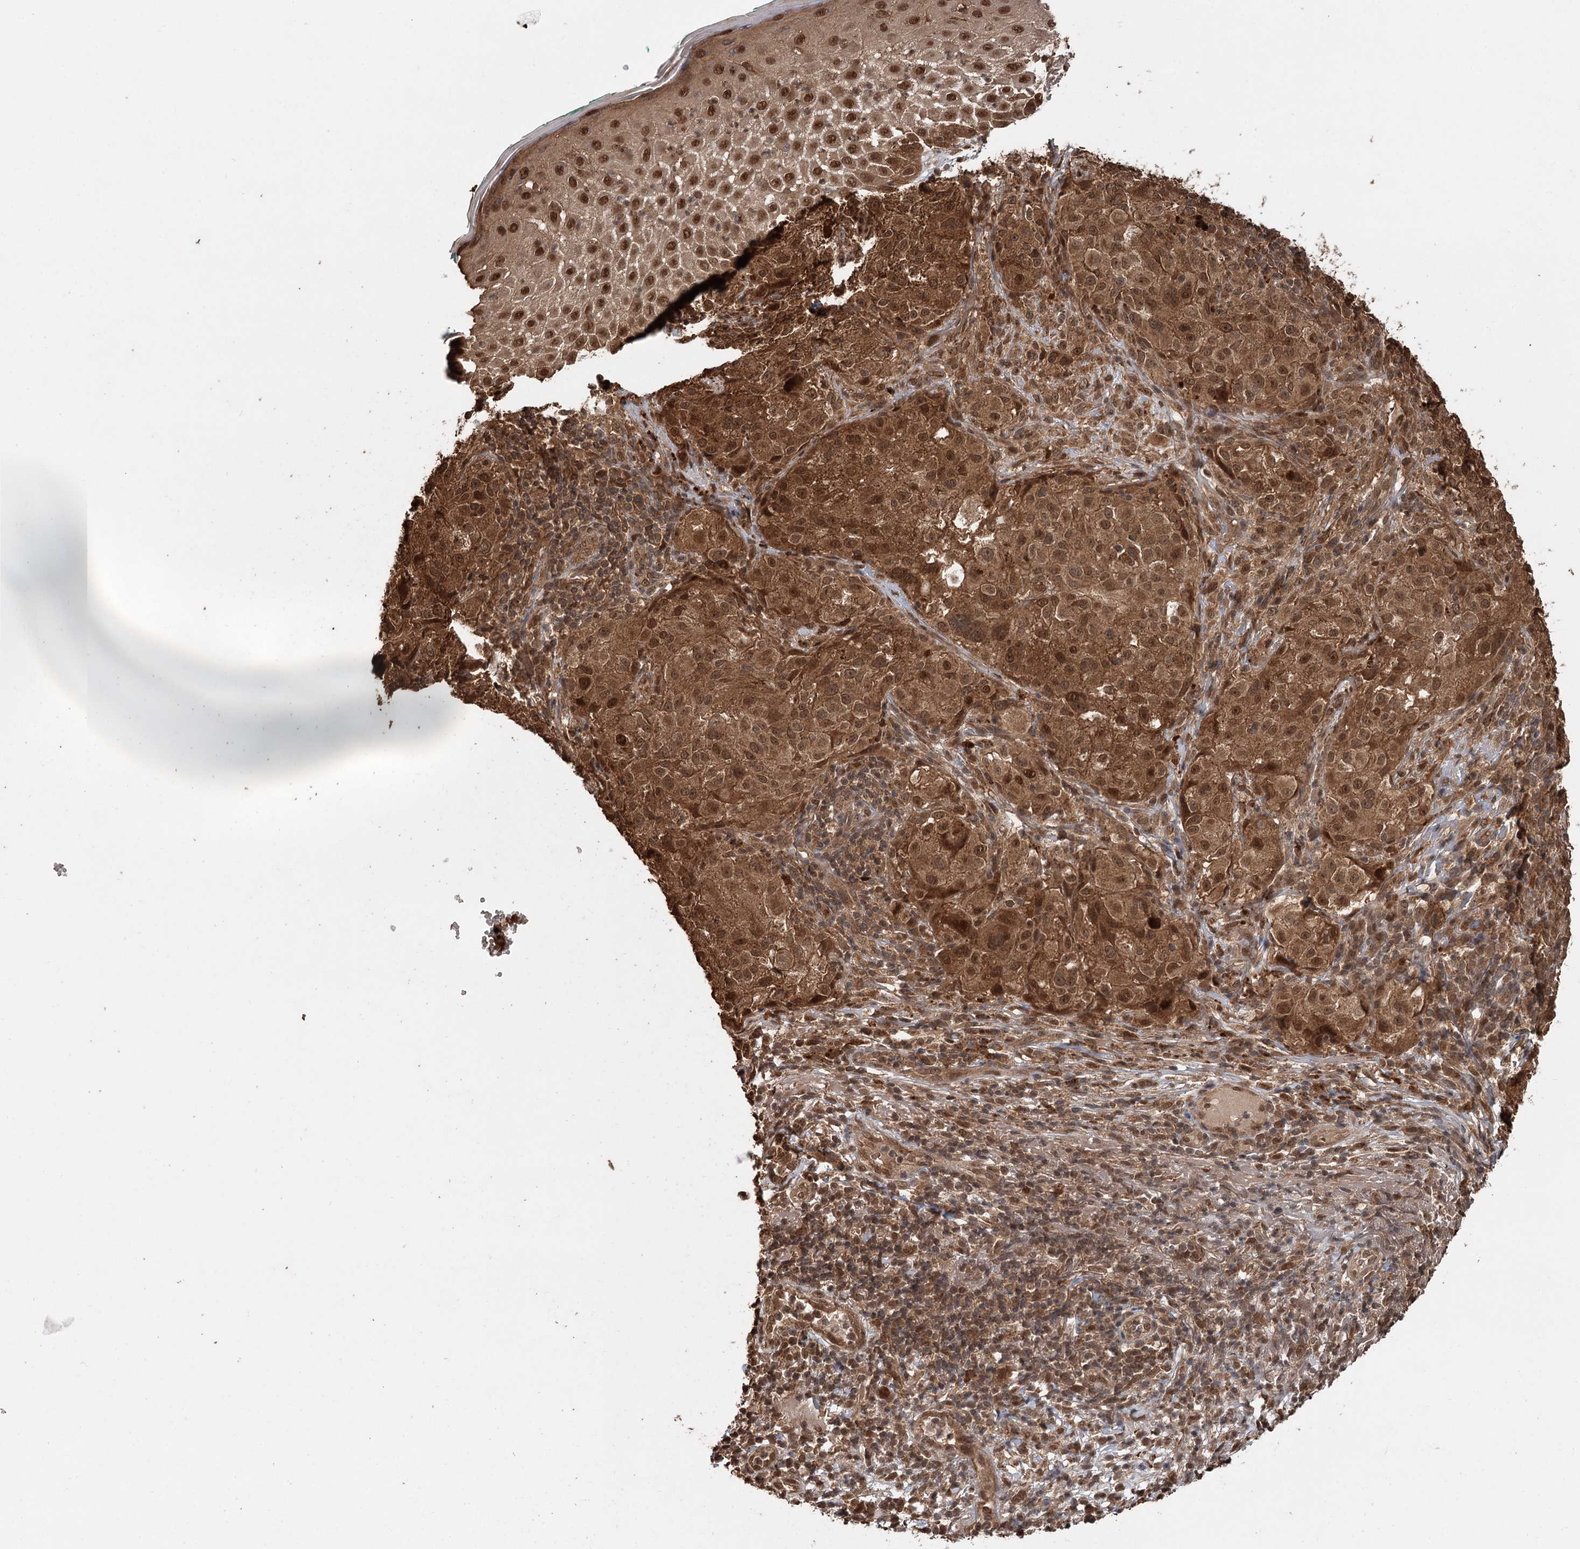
{"staining": {"intensity": "moderate", "quantity": ">75%", "location": "cytoplasmic/membranous,nuclear"}, "tissue": "melanoma", "cell_type": "Tumor cells", "image_type": "cancer", "snomed": [{"axis": "morphology", "description": "Necrosis, NOS"}, {"axis": "morphology", "description": "Malignant melanoma, NOS"}, {"axis": "topography", "description": "Skin"}], "caption": "Protein expression by immunohistochemistry (IHC) reveals moderate cytoplasmic/membranous and nuclear staining in about >75% of tumor cells in melanoma.", "gene": "N6AMT1", "patient": {"sex": "female", "age": 87}}